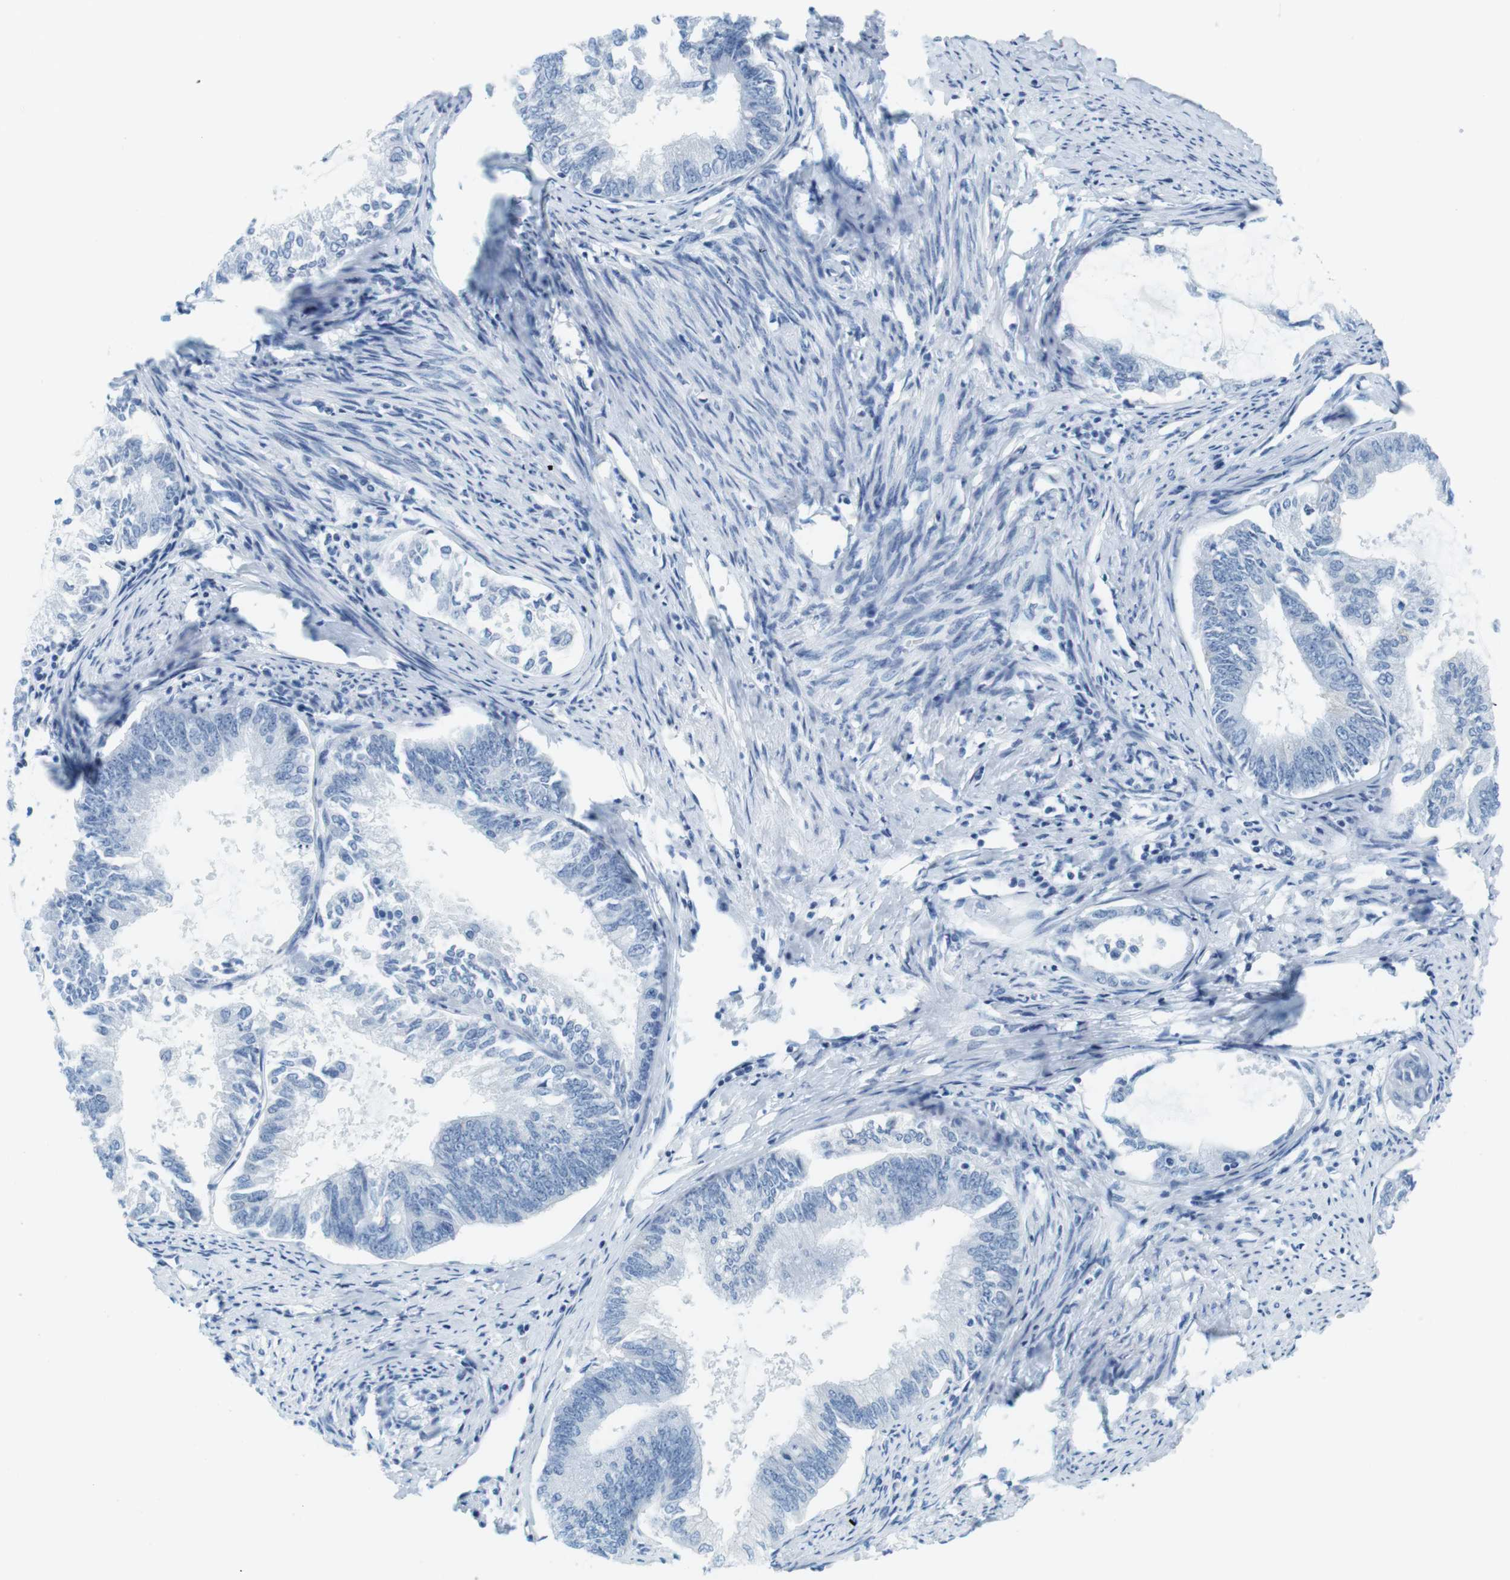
{"staining": {"intensity": "negative", "quantity": "none", "location": "none"}, "tissue": "endometrial cancer", "cell_type": "Tumor cells", "image_type": "cancer", "snomed": [{"axis": "morphology", "description": "Adenocarcinoma, NOS"}, {"axis": "topography", "description": "Endometrium"}], "caption": "Protein analysis of endometrial adenocarcinoma reveals no significant positivity in tumor cells.", "gene": "CYP2C9", "patient": {"sex": "female", "age": 86}}